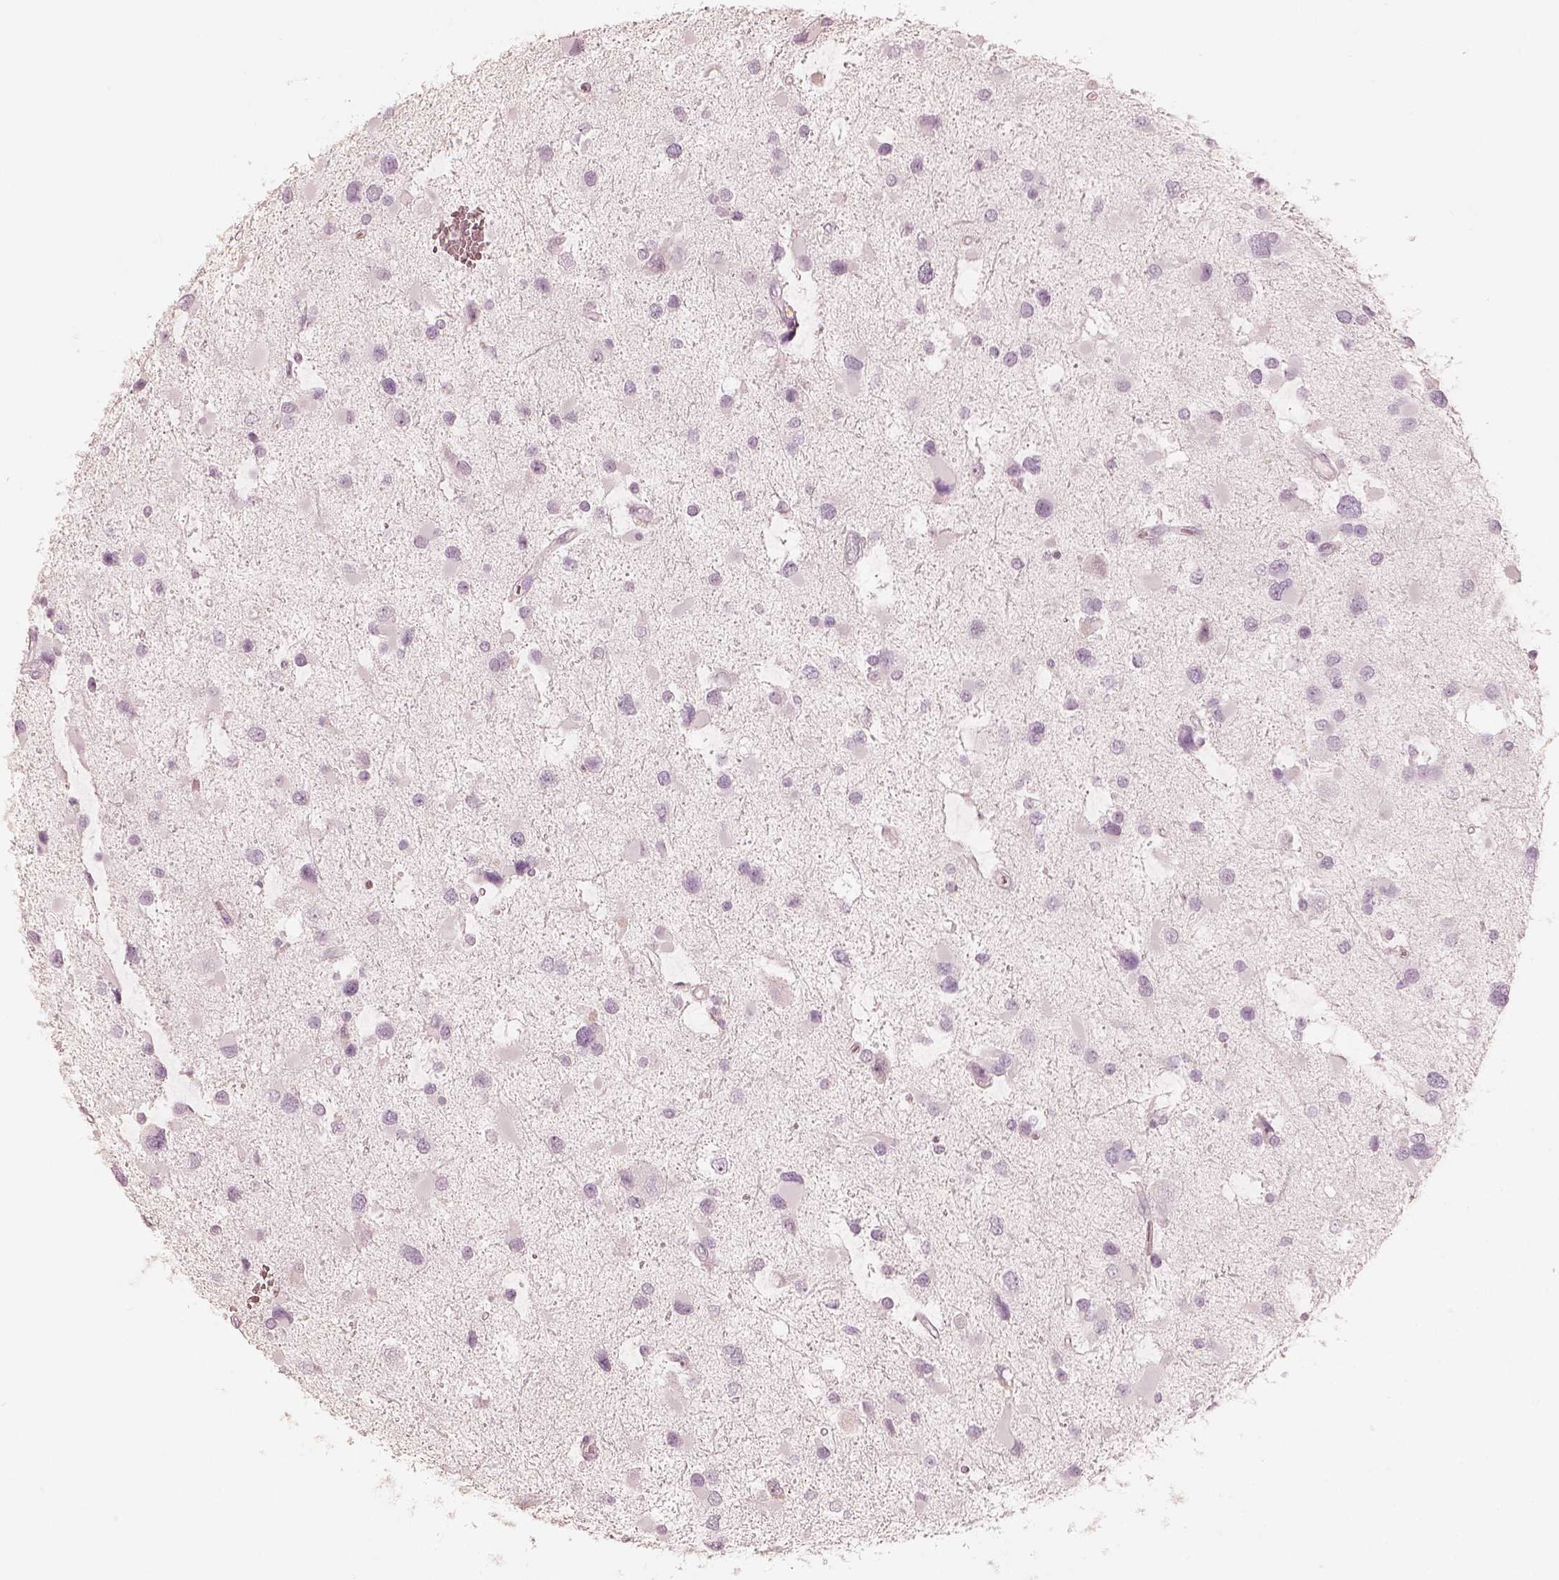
{"staining": {"intensity": "negative", "quantity": "none", "location": "none"}, "tissue": "glioma", "cell_type": "Tumor cells", "image_type": "cancer", "snomed": [{"axis": "morphology", "description": "Glioma, malignant, Low grade"}, {"axis": "topography", "description": "Brain"}], "caption": "DAB immunohistochemical staining of human glioma demonstrates no significant positivity in tumor cells. The staining was performed using DAB to visualize the protein expression in brown, while the nuclei were stained in blue with hematoxylin (Magnification: 20x).", "gene": "KRT82", "patient": {"sex": "female", "age": 32}}